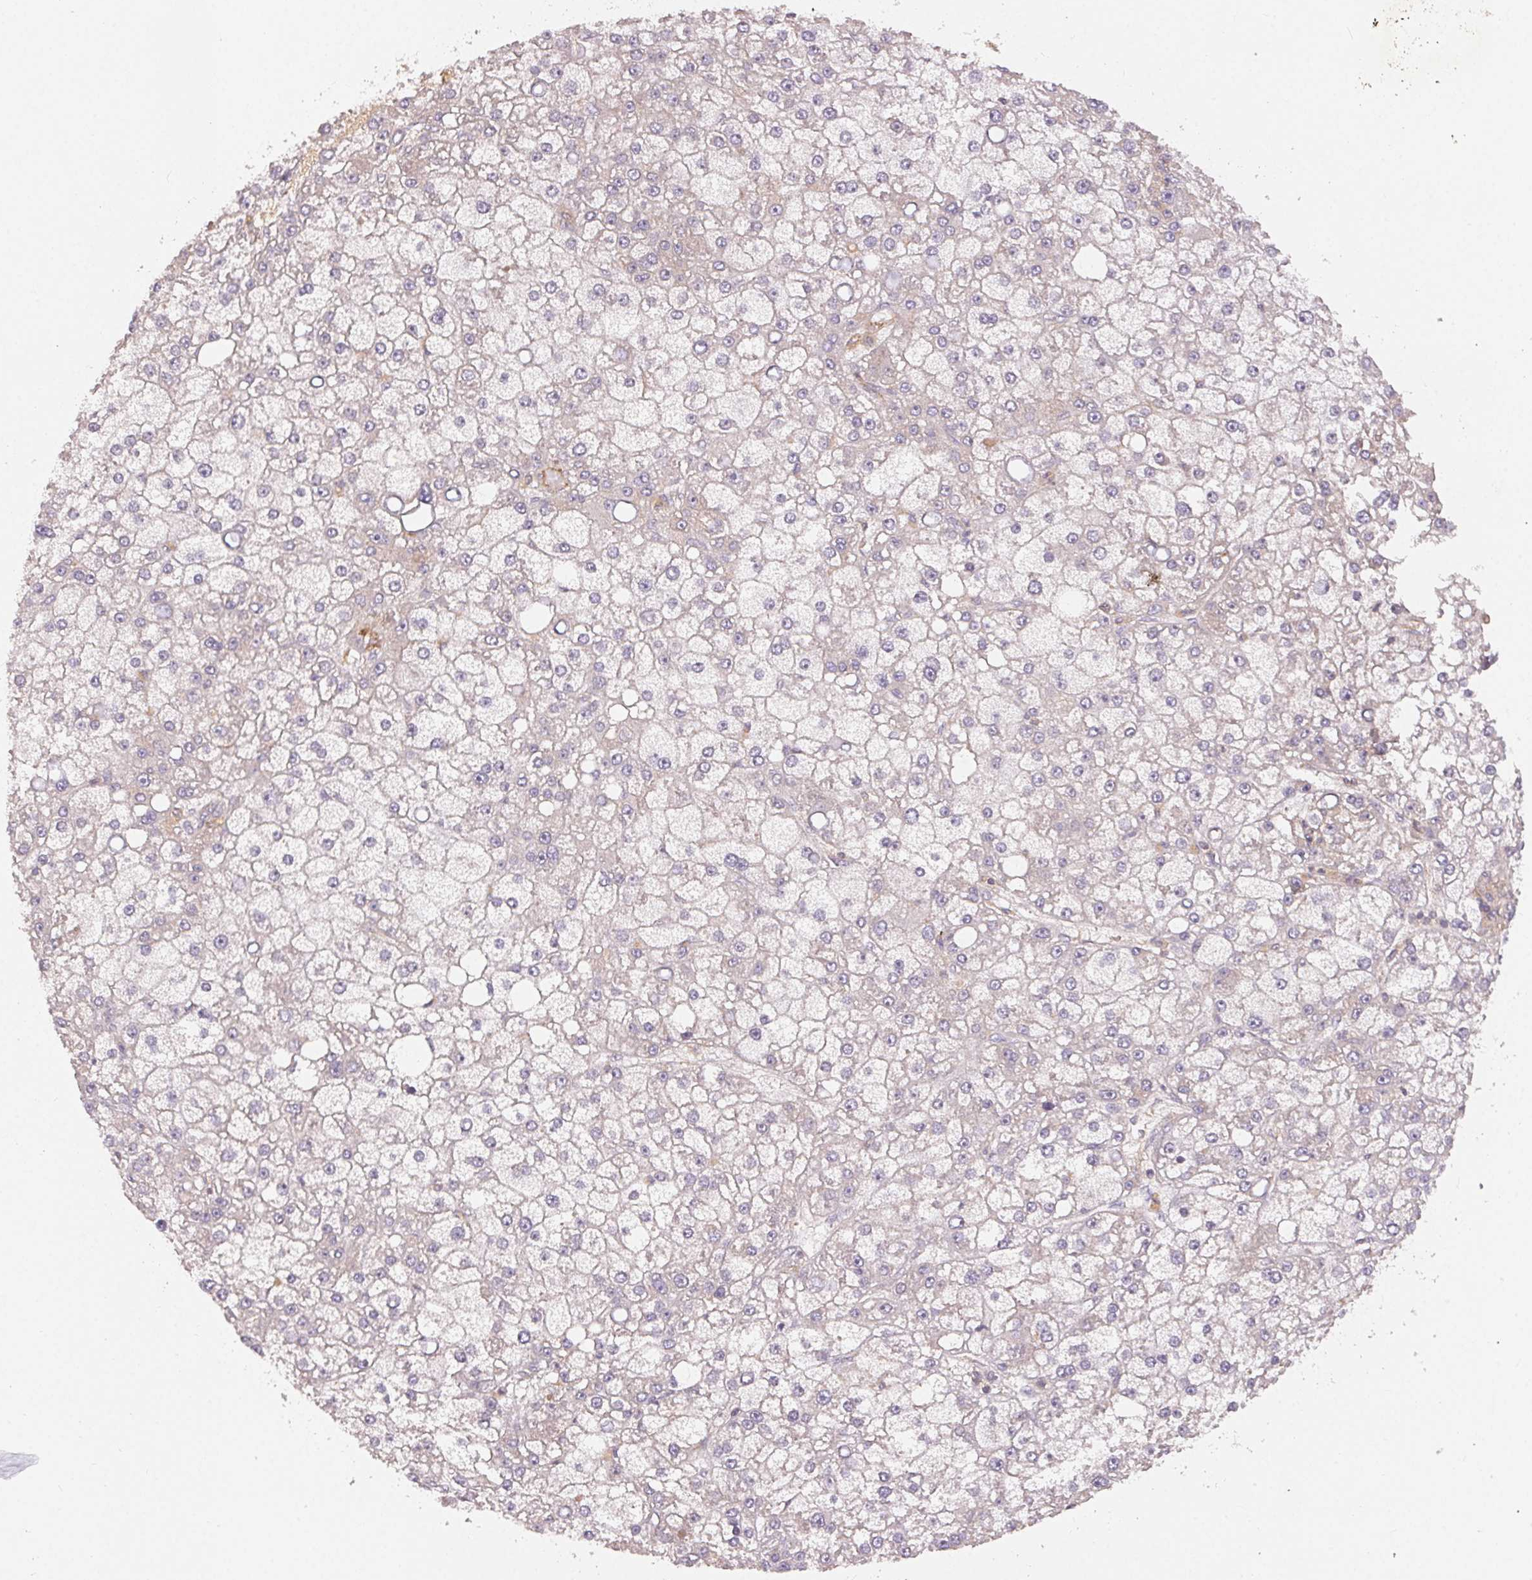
{"staining": {"intensity": "negative", "quantity": "none", "location": "none"}, "tissue": "liver cancer", "cell_type": "Tumor cells", "image_type": "cancer", "snomed": [{"axis": "morphology", "description": "Carcinoma, Hepatocellular, NOS"}, {"axis": "topography", "description": "Liver"}], "caption": "The immunohistochemistry (IHC) micrograph has no significant positivity in tumor cells of liver cancer tissue. (DAB (3,3'-diaminobenzidine) IHC with hematoxylin counter stain).", "gene": "MAPKAPK2", "patient": {"sex": "male", "age": 67}}